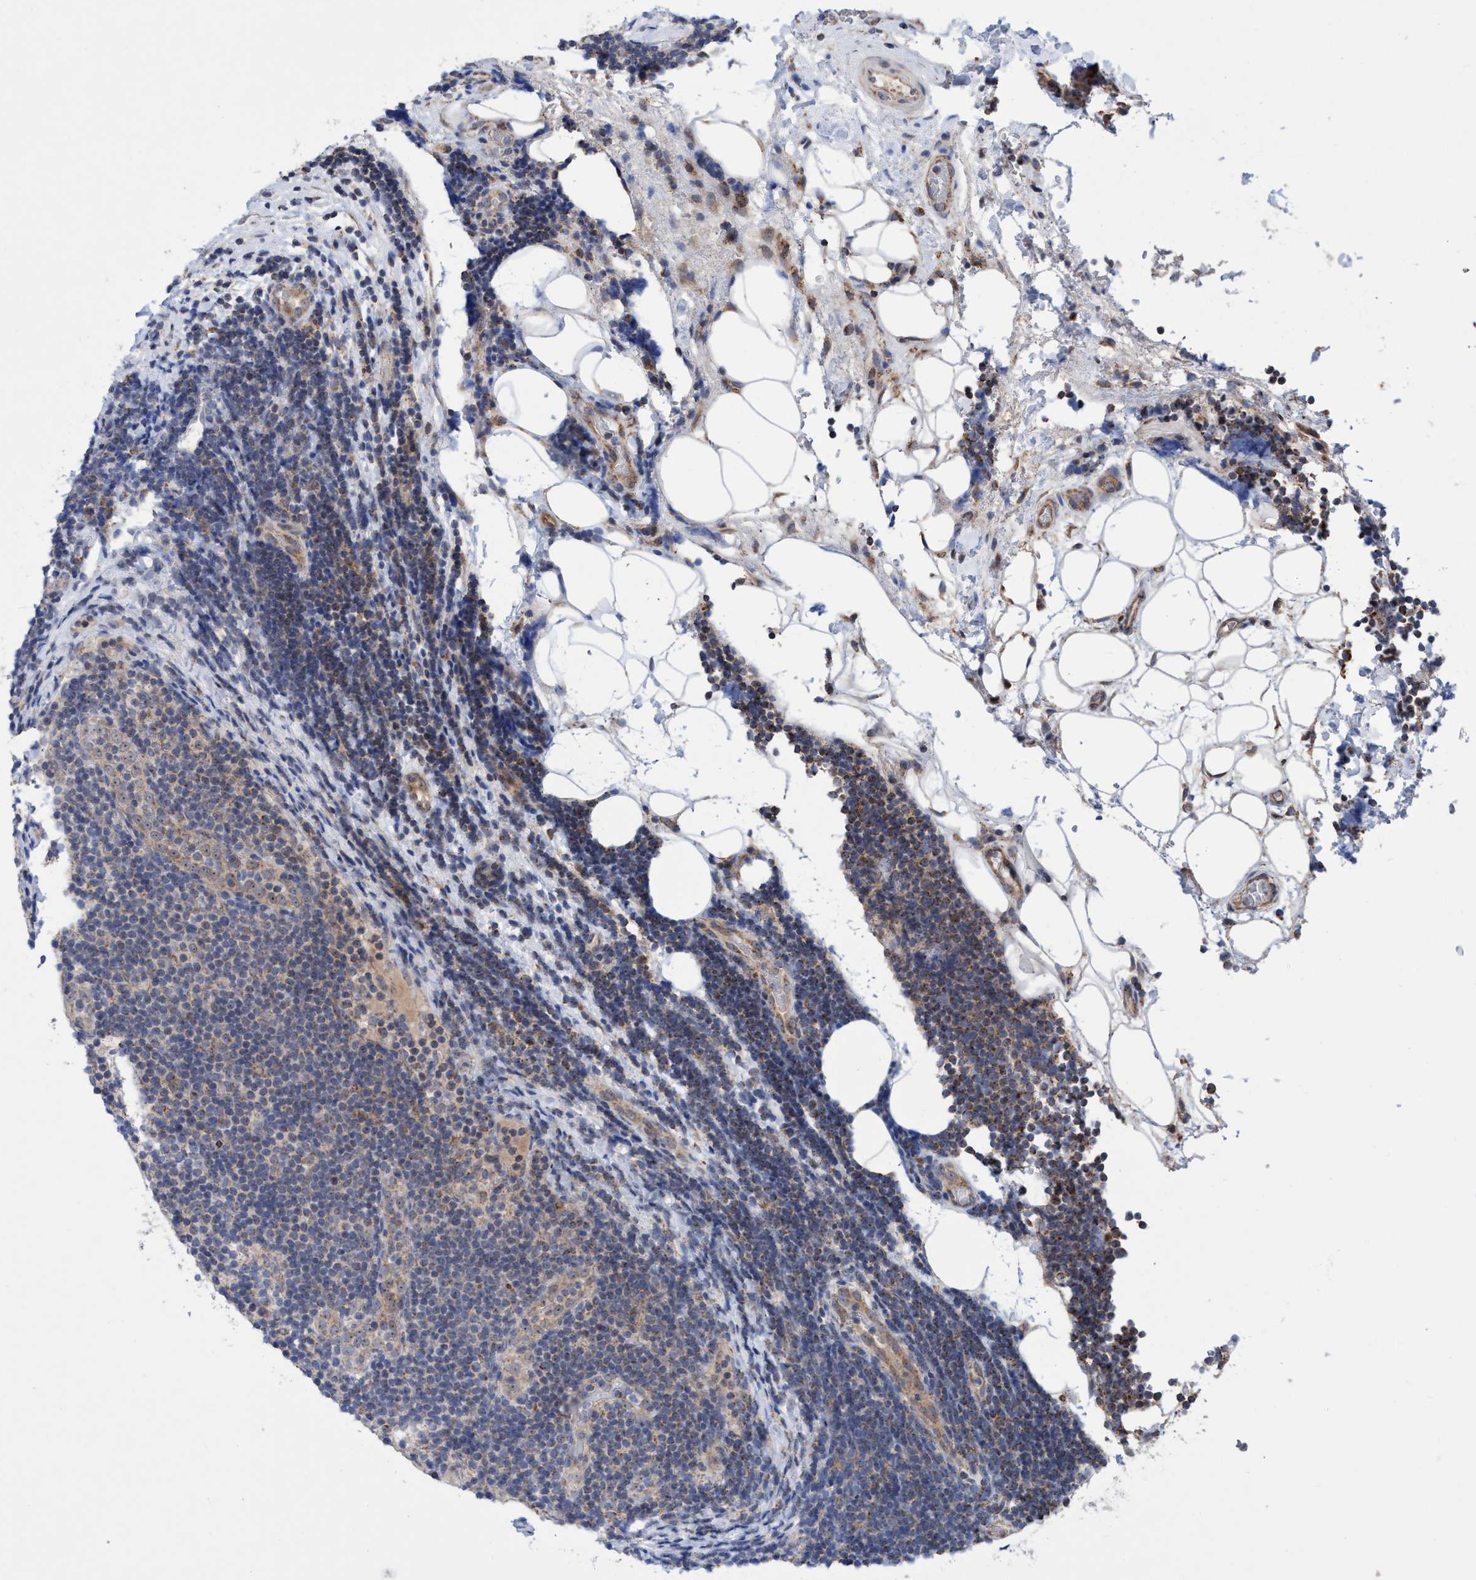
{"staining": {"intensity": "moderate", "quantity": "25%-75%", "location": "cytoplasmic/membranous,nuclear"}, "tissue": "lymphoma", "cell_type": "Tumor cells", "image_type": "cancer", "snomed": [{"axis": "morphology", "description": "Malignant lymphoma, non-Hodgkin's type, Low grade"}, {"axis": "topography", "description": "Lymph node"}], "caption": "Approximately 25%-75% of tumor cells in lymphoma demonstrate moderate cytoplasmic/membranous and nuclear protein staining as visualized by brown immunohistochemical staining.", "gene": "P2RY14", "patient": {"sex": "male", "age": 83}}